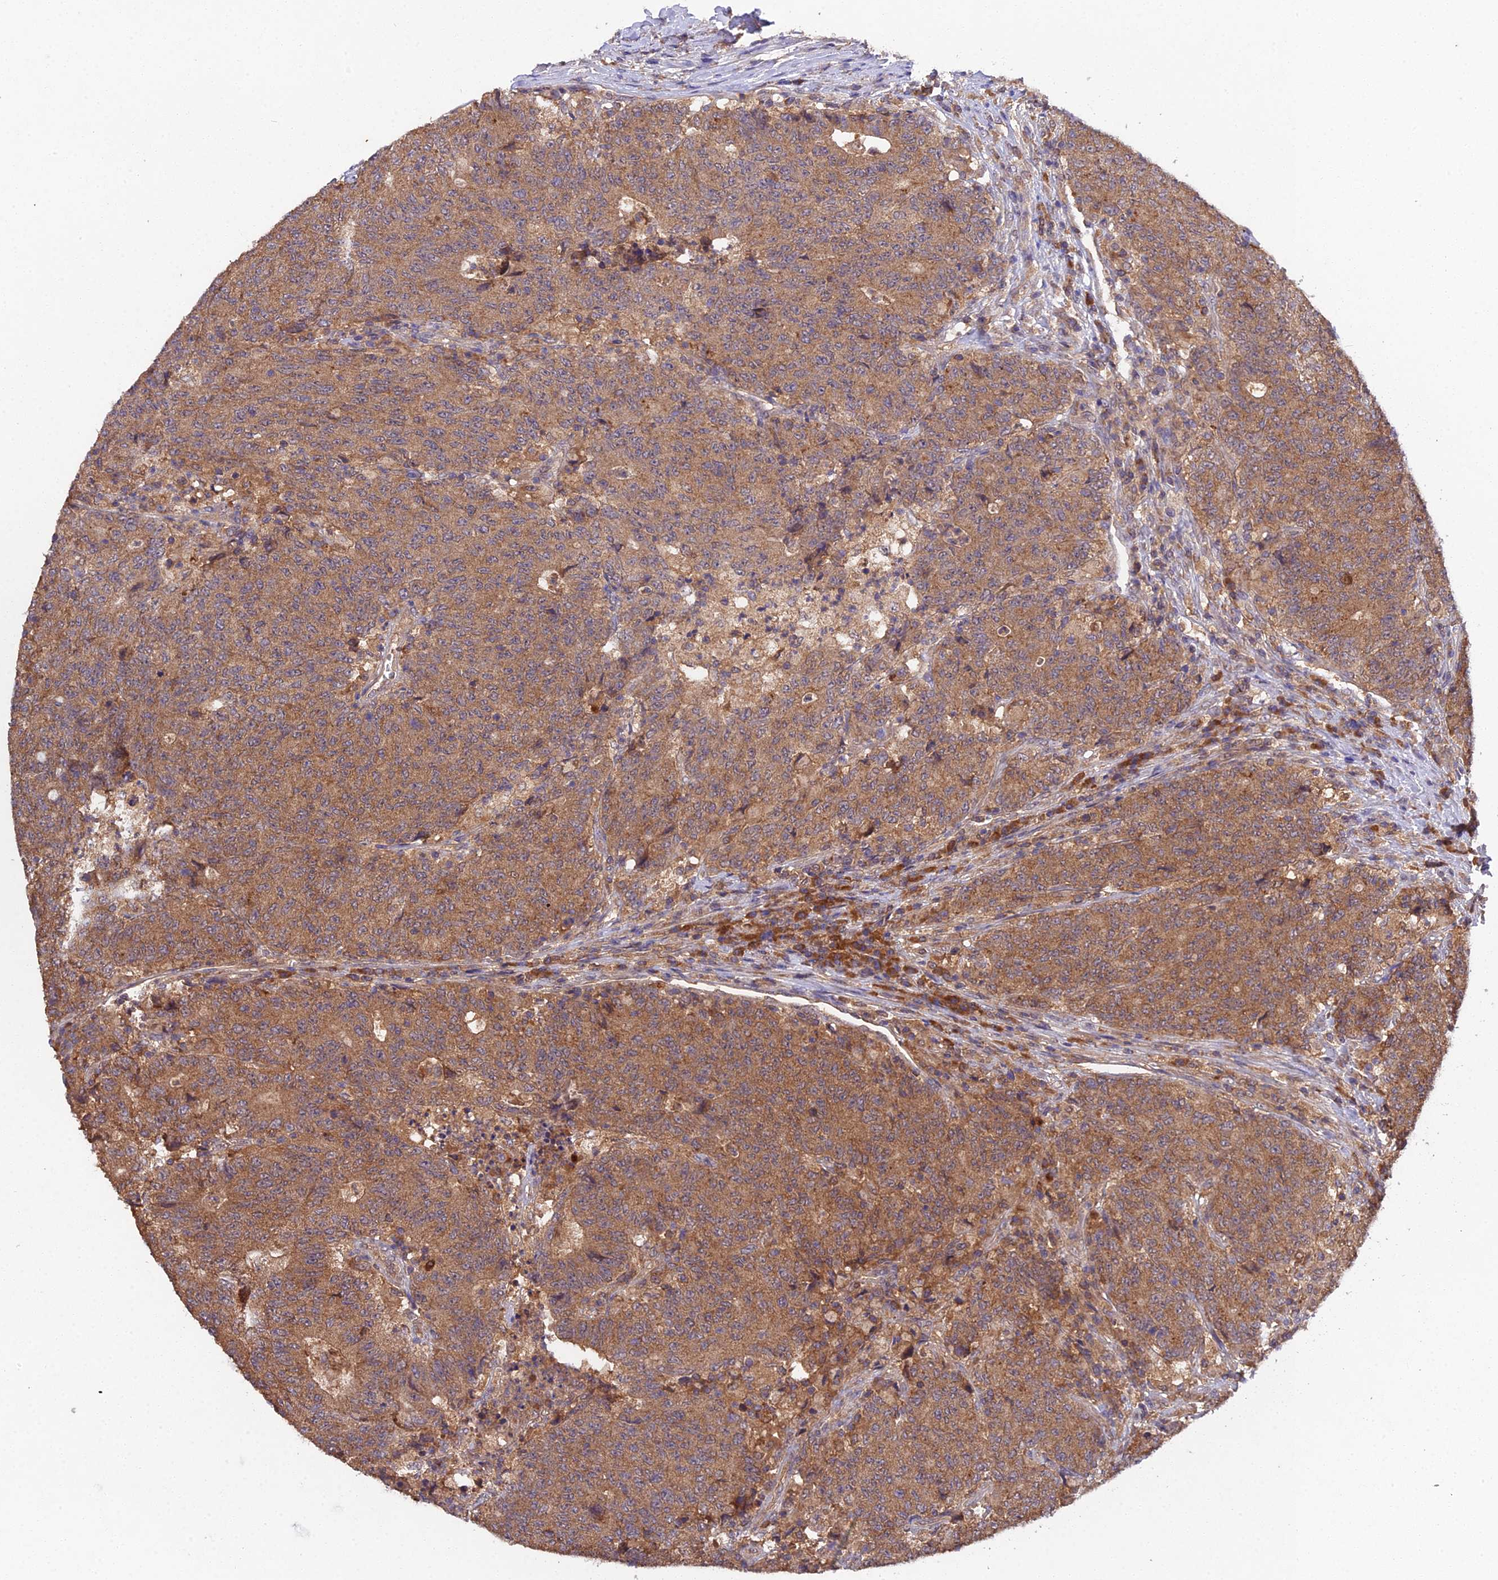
{"staining": {"intensity": "moderate", "quantity": ">75%", "location": "cytoplasmic/membranous"}, "tissue": "colorectal cancer", "cell_type": "Tumor cells", "image_type": "cancer", "snomed": [{"axis": "morphology", "description": "Adenocarcinoma, NOS"}, {"axis": "topography", "description": "Colon"}], "caption": "Colorectal cancer tissue shows moderate cytoplasmic/membranous expression in approximately >75% of tumor cells Using DAB (brown) and hematoxylin (blue) stains, captured at high magnification using brightfield microscopy.", "gene": "TMEM258", "patient": {"sex": "female", "age": 75}}